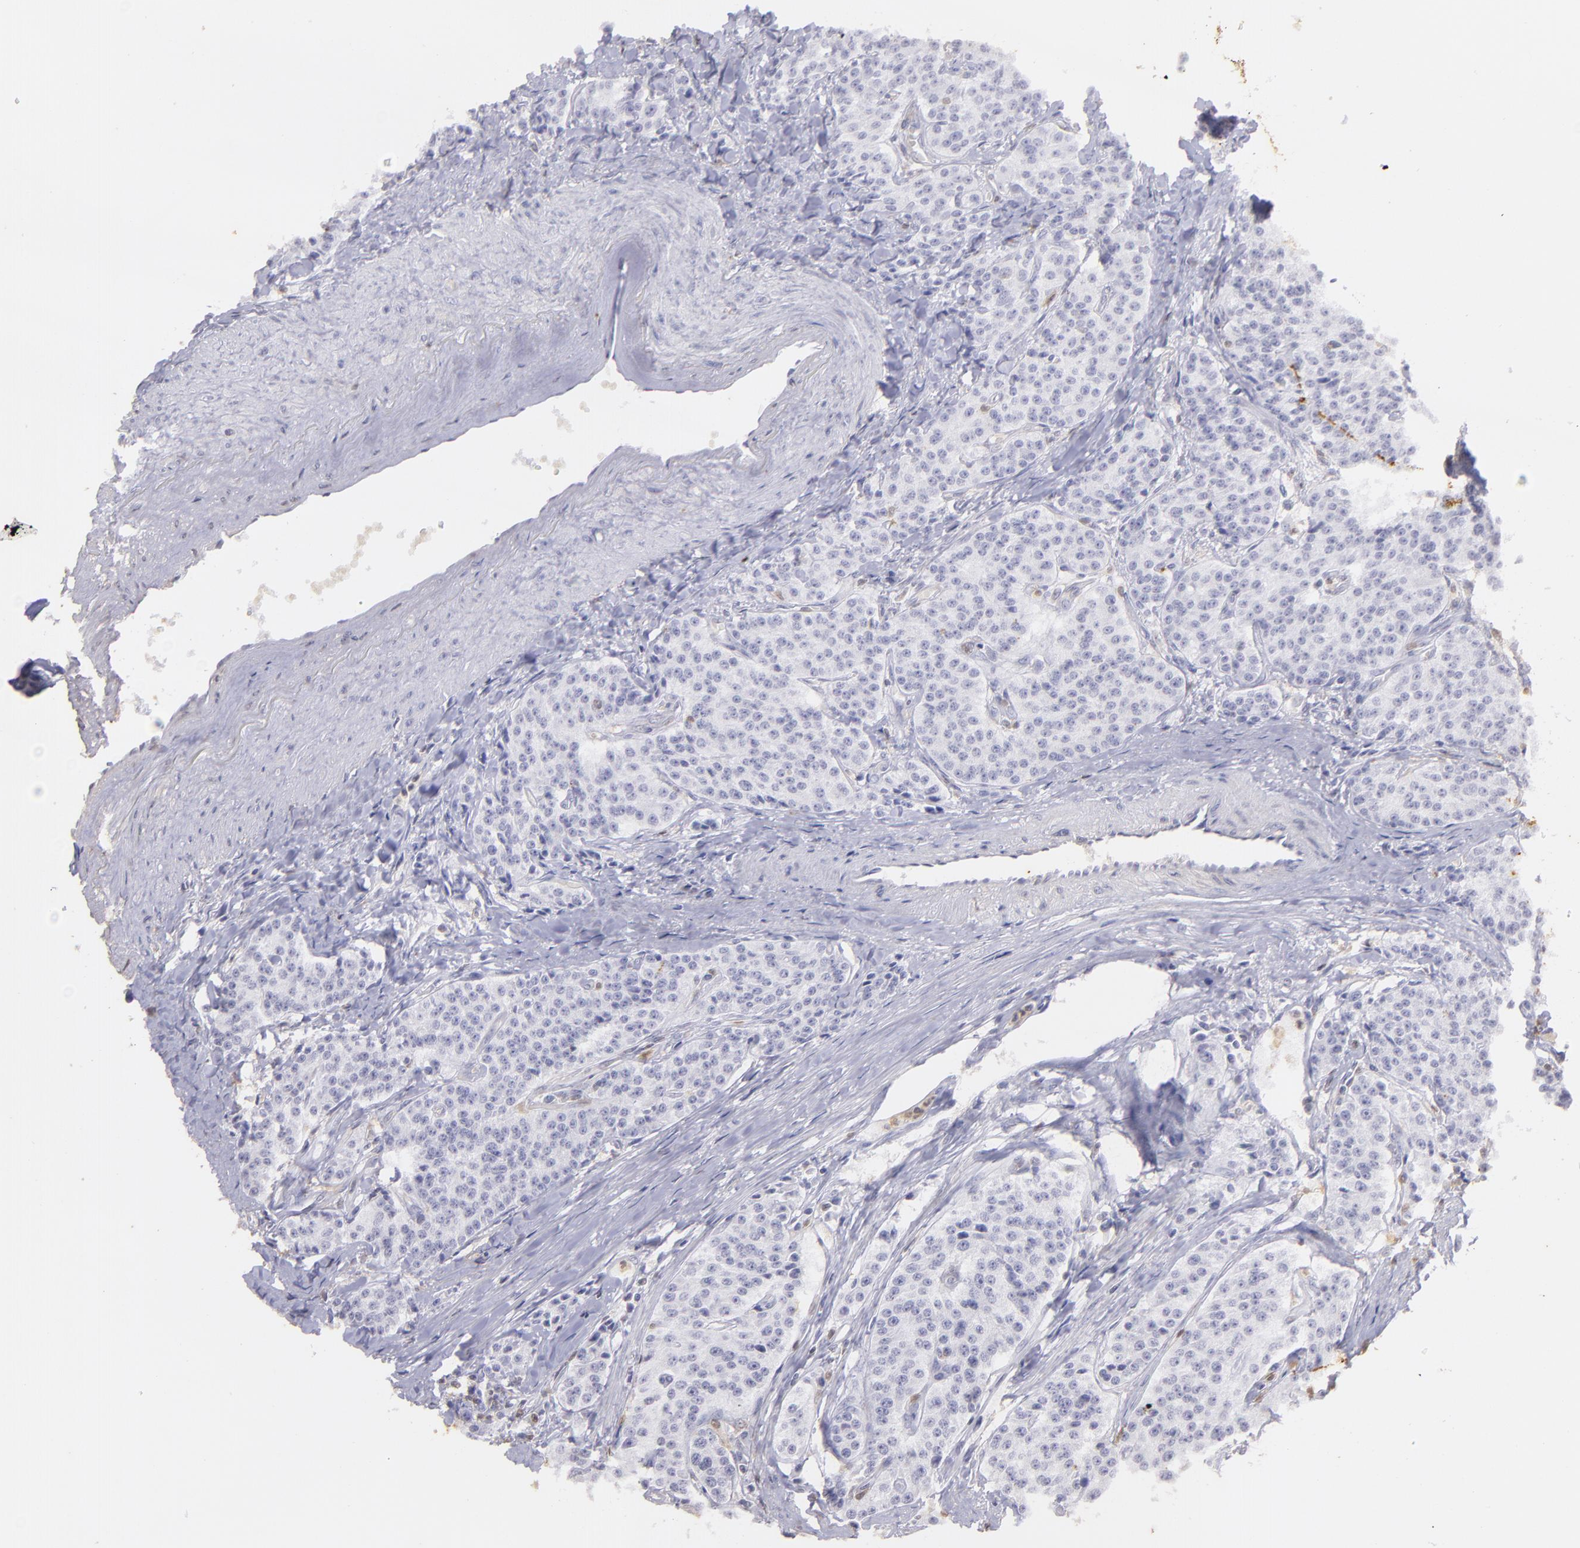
{"staining": {"intensity": "negative", "quantity": "none", "location": "none"}, "tissue": "carcinoid", "cell_type": "Tumor cells", "image_type": "cancer", "snomed": [{"axis": "morphology", "description": "Carcinoid, malignant, NOS"}, {"axis": "topography", "description": "Stomach"}], "caption": "High magnification brightfield microscopy of carcinoid stained with DAB (brown) and counterstained with hematoxylin (blue): tumor cells show no significant staining. (Brightfield microscopy of DAB (3,3'-diaminobenzidine) IHC at high magnification).", "gene": "S100A2", "patient": {"sex": "female", "age": 76}}